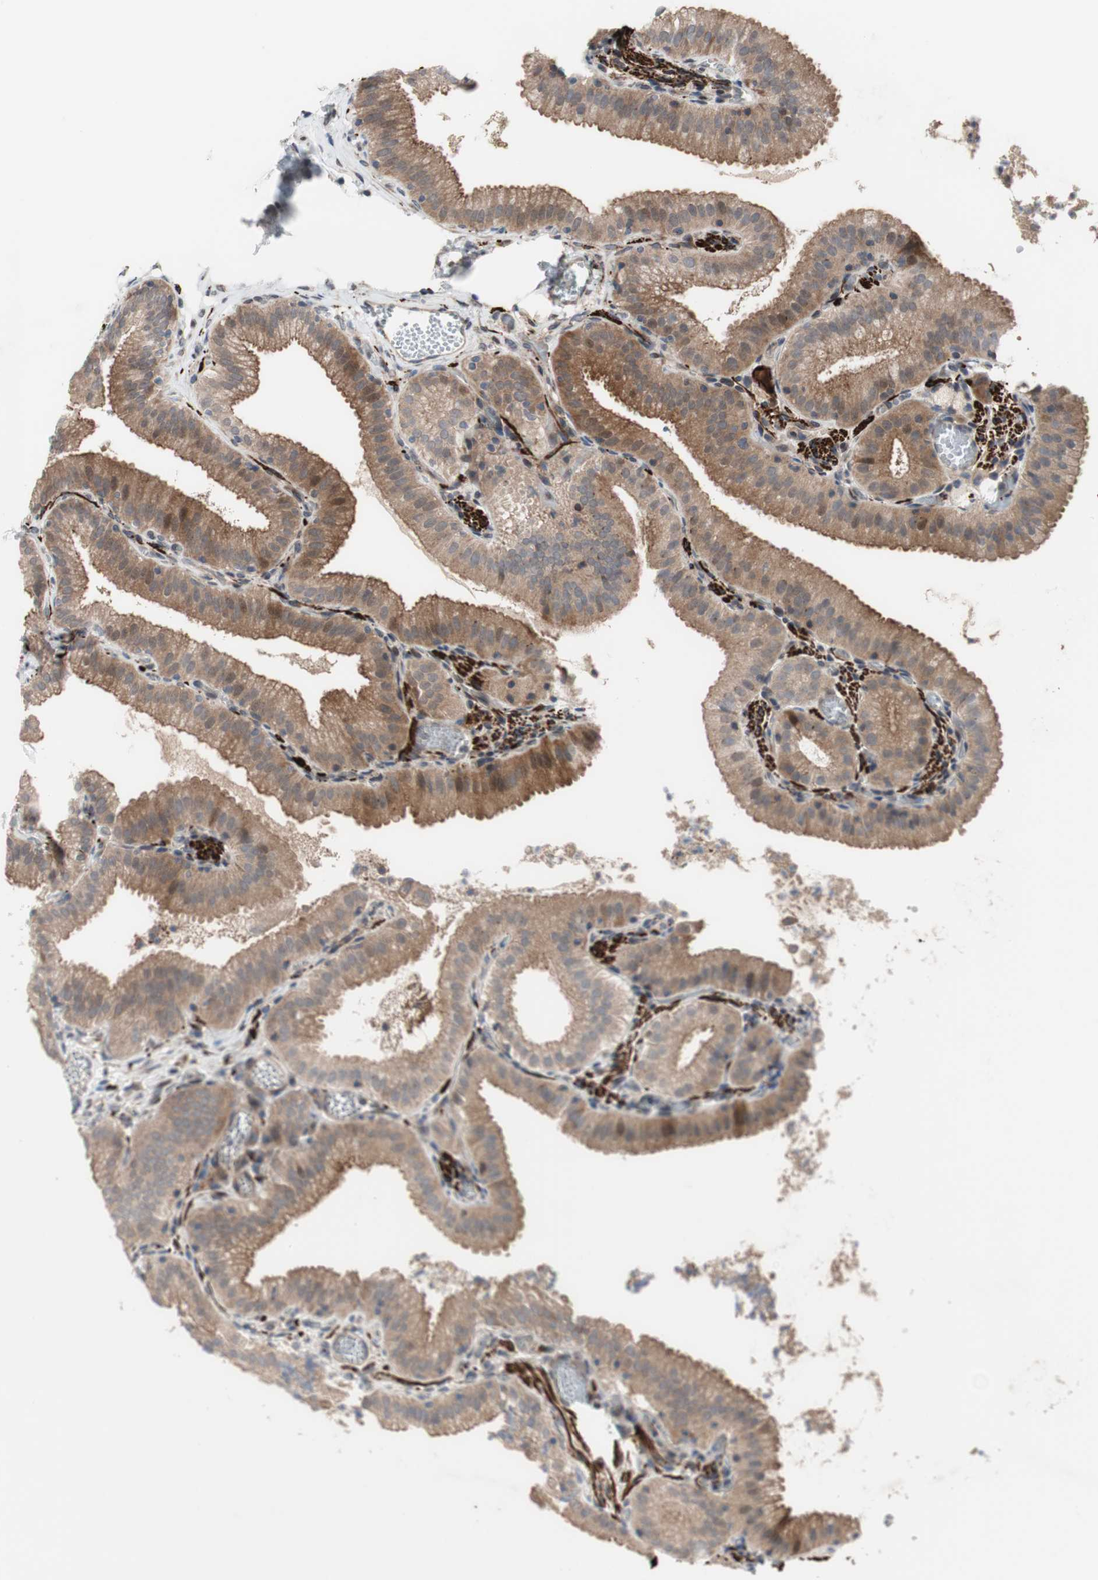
{"staining": {"intensity": "moderate", "quantity": ">75%", "location": "cytoplasmic/membranous"}, "tissue": "gallbladder", "cell_type": "Glandular cells", "image_type": "normal", "snomed": [{"axis": "morphology", "description": "Normal tissue, NOS"}, {"axis": "topography", "description": "Gallbladder"}], "caption": "Immunohistochemical staining of unremarkable gallbladder exhibits >75% levels of moderate cytoplasmic/membranous protein staining in about >75% of glandular cells. (DAB IHC, brown staining for protein, blue staining for nuclei).", "gene": "OAZ1", "patient": {"sex": "male", "age": 54}}